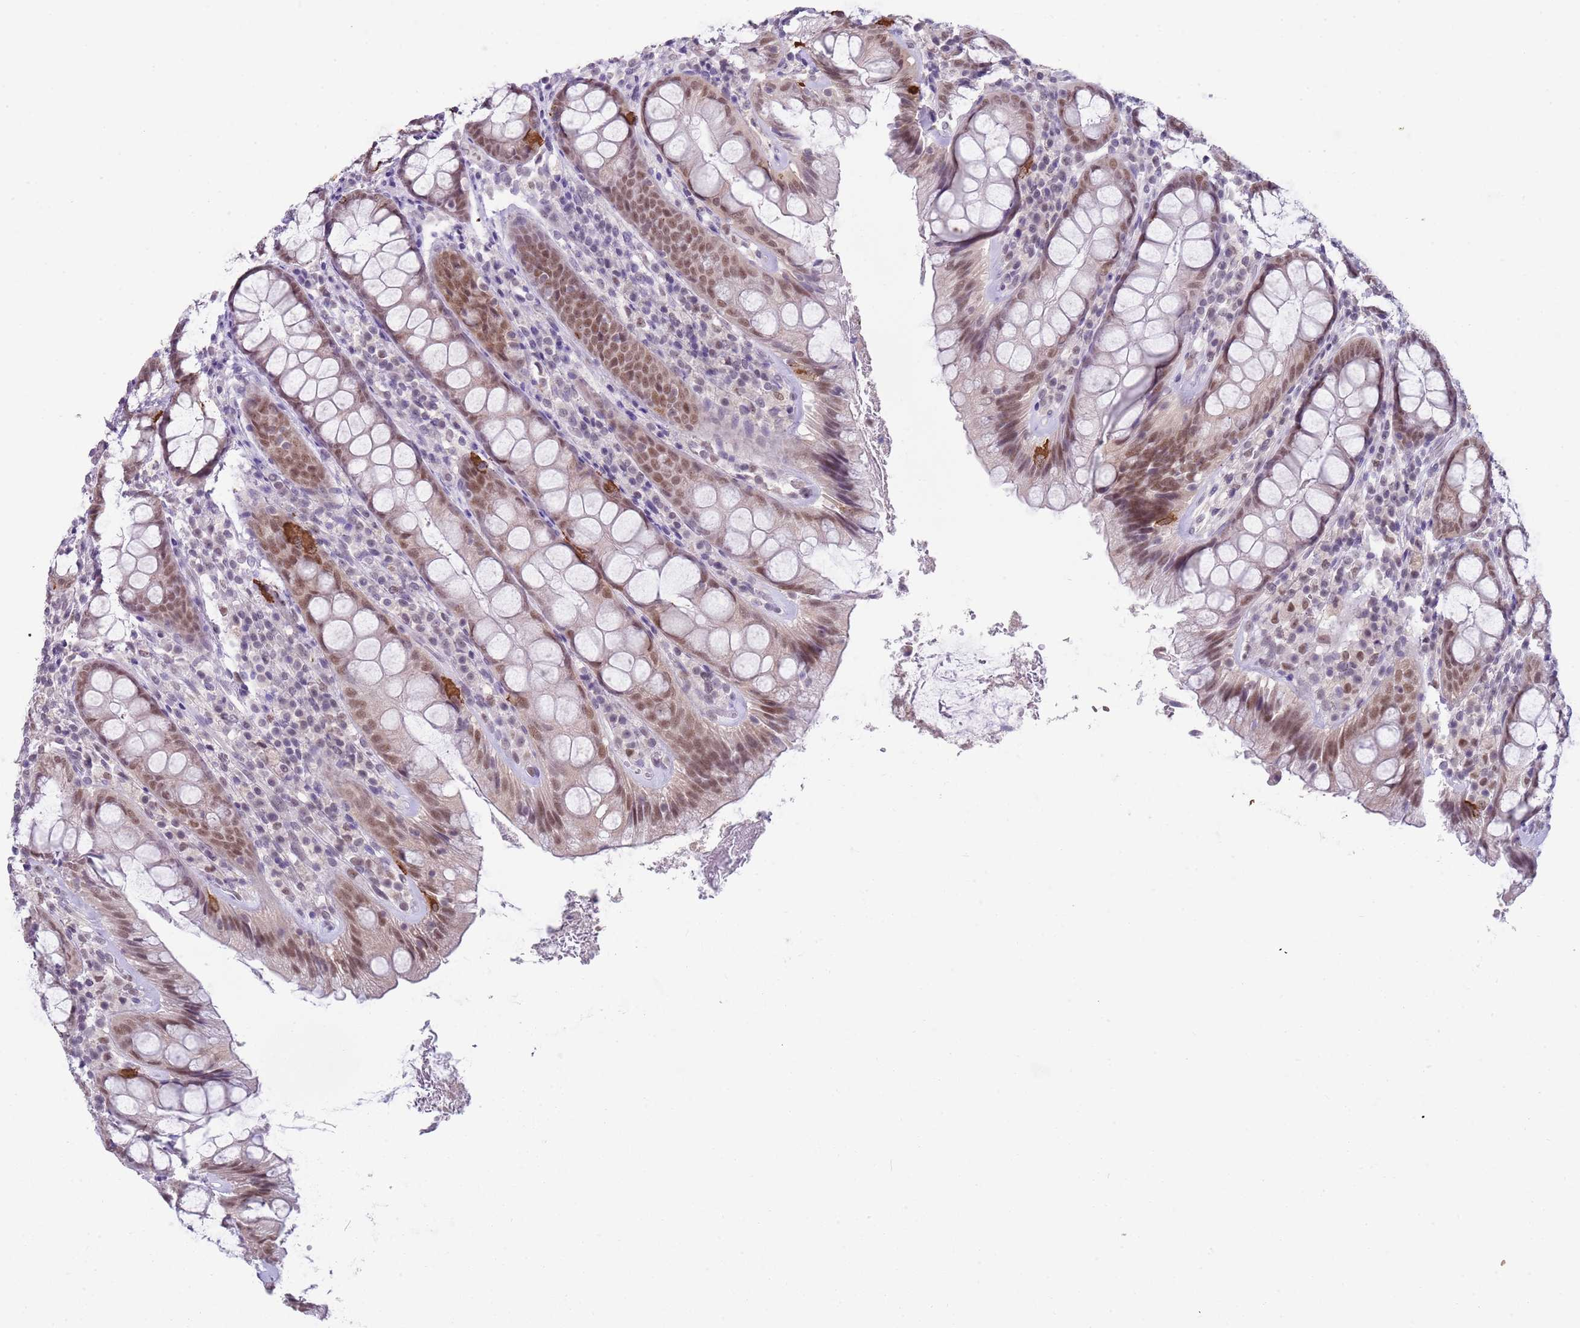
{"staining": {"intensity": "moderate", "quantity": ">75%", "location": "nuclear"}, "tissue": "rectum", "cell_type": "Glandular cells", "image_type": "normal", "snomed": [{"axis": "morphology", "description": "Normal tissue, NOS"}, {"axis": "topography", "description": "Rectum"}], "caption": "IHC photomicrograph of benign rectum stained for a protein (brown), which demonstrates medium levels of moderate nuclear staining in about >75% of glandular cells.", "gene": "SEPHS2", "patient": {"sex": "male", "age": 83}}